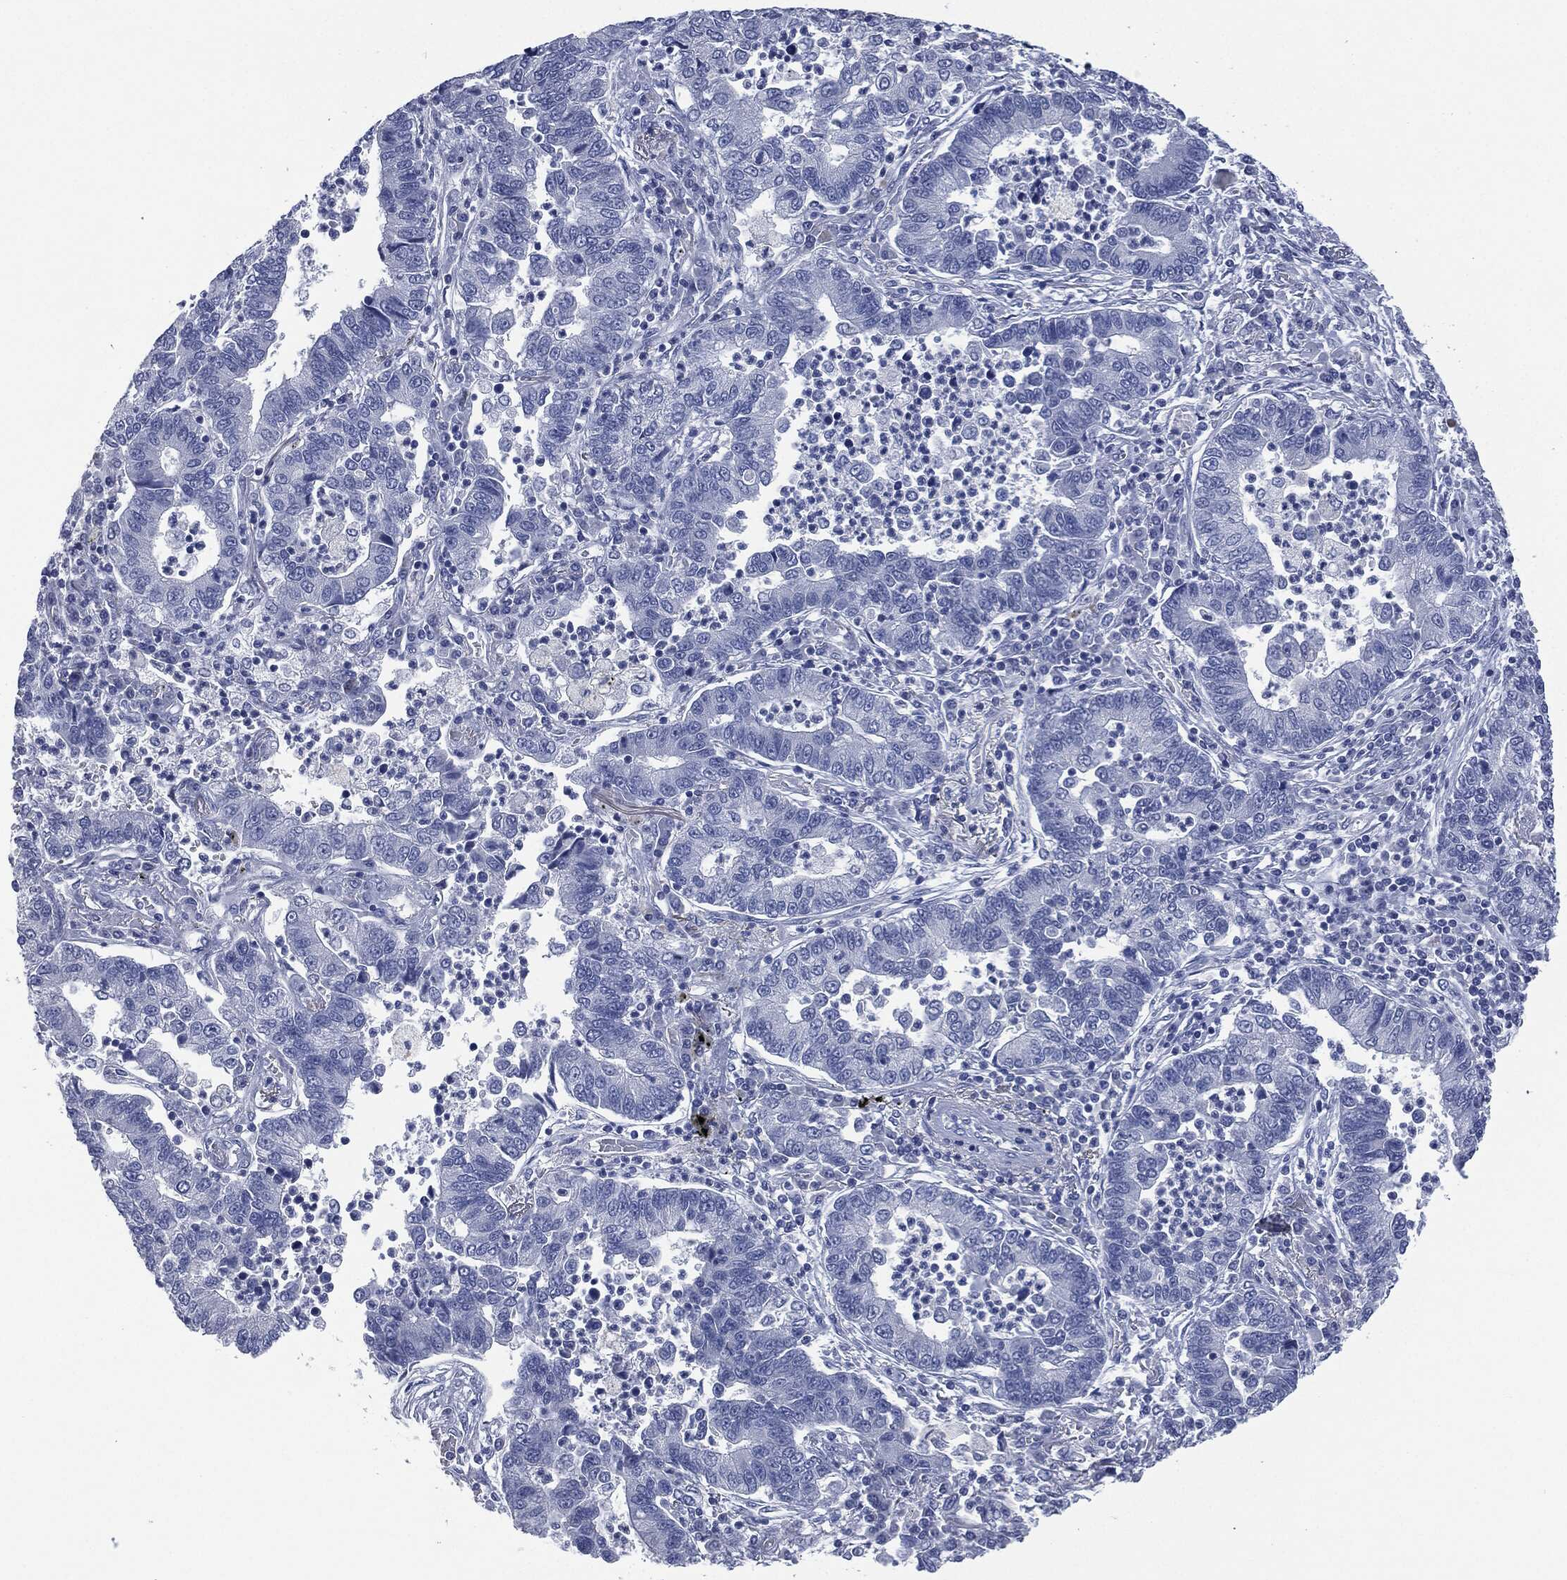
{"staining": {"intensity": "negative", "quantity": "none", "location": "none"}, "tissue": "lung cancer", "cell_type": "Tumor cells", "image_type": "cancer", "snomed": [{"axis": "morphology", "description": "Adenocarcinoma, NOS"}, {"axis": "topography", "description": "Lung"}], "caption": "The image shows no staining of tumor cells in adenocarcinoma (lung).", "gene": "MUC16", "patient": {"sex": "female", "age": 57}}